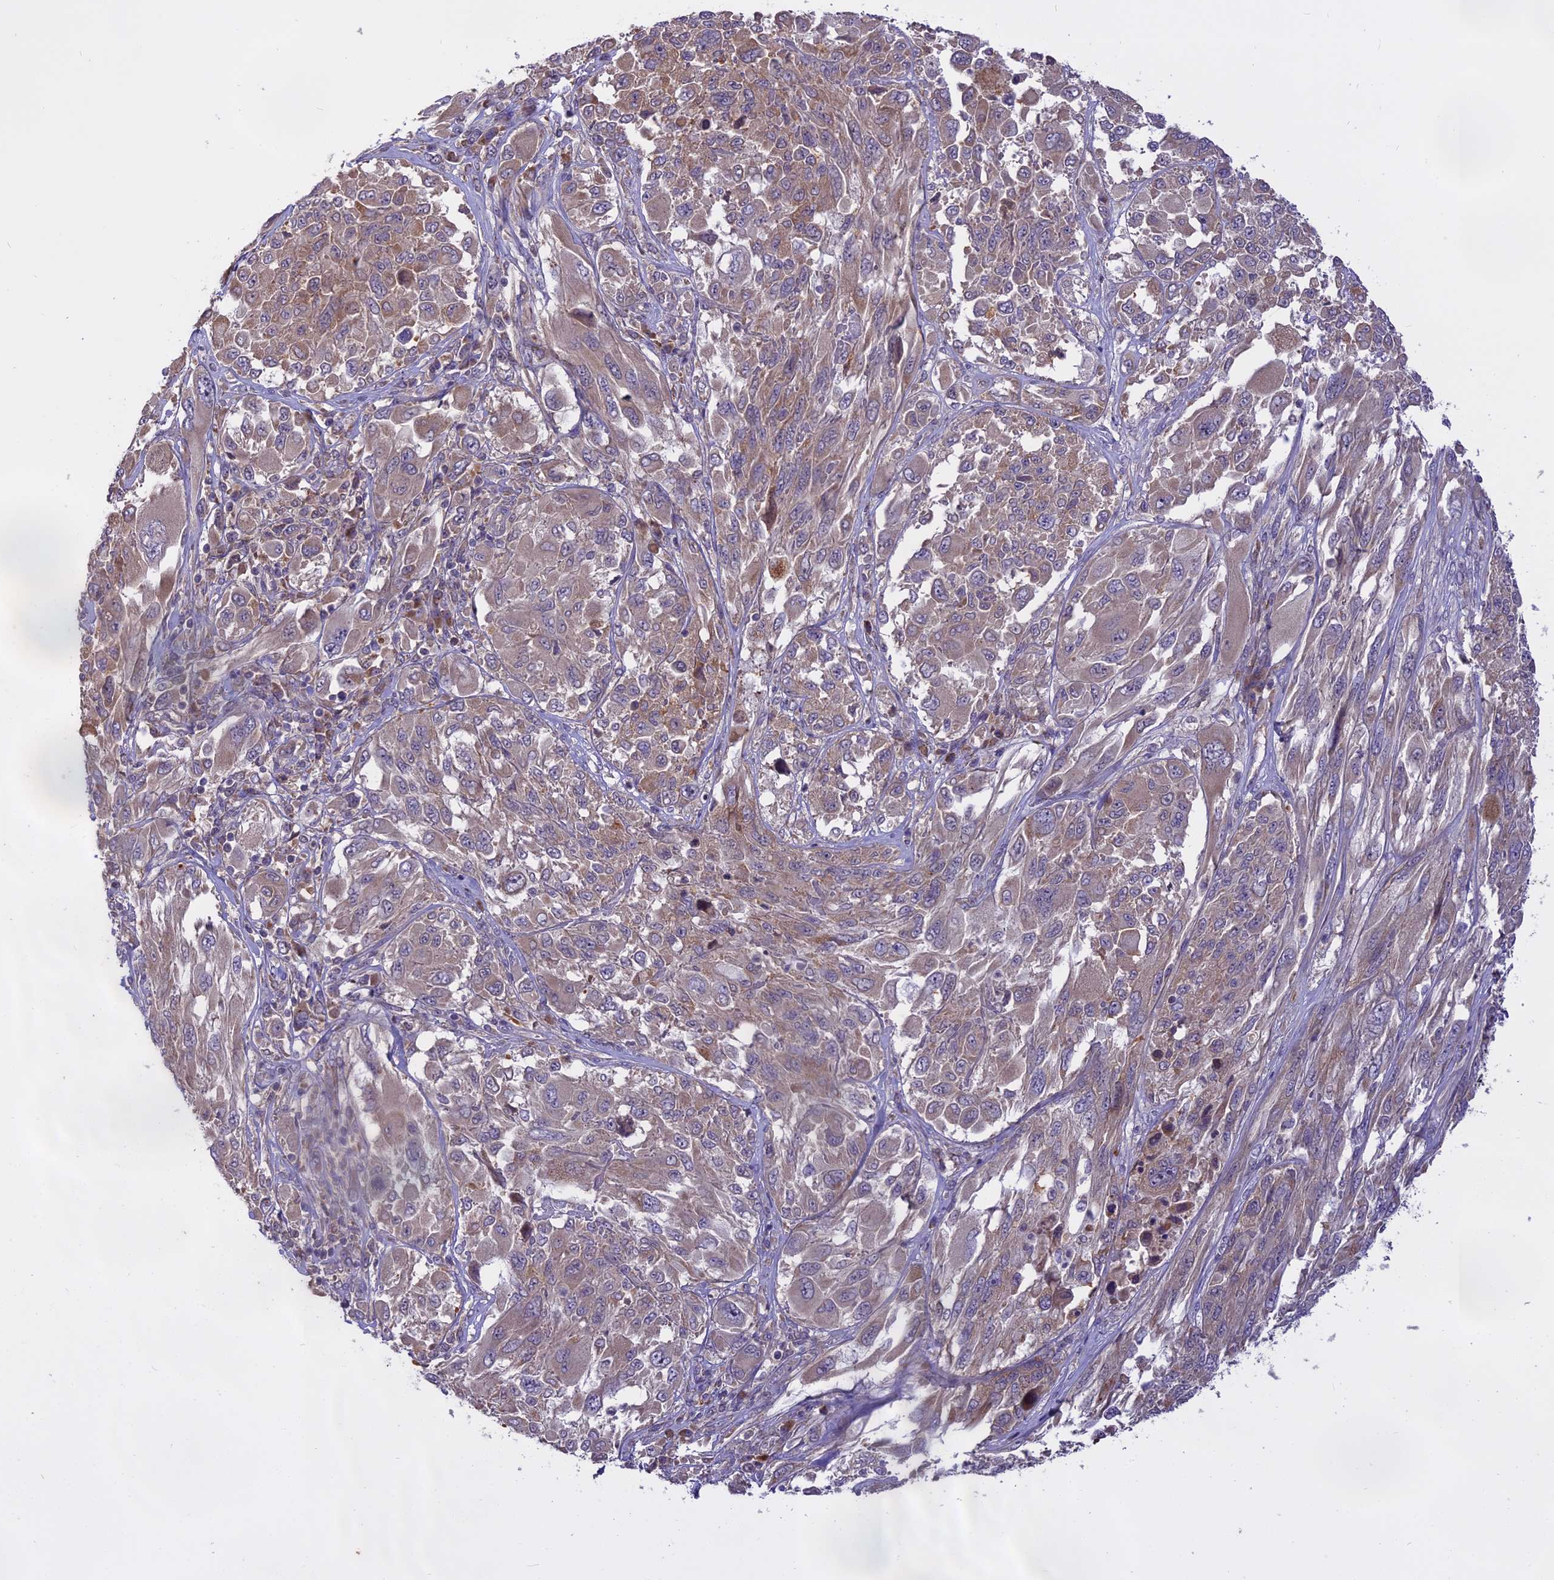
{"staining": {"intensity": "weak", "quantity": "25%-75%", "location": "cytoplasmic/membranous"}, "tissue": "melanoma", "cell_type": "Tumor cells", "image_type": "cancer", "snomed": [{"axis": "morphology", "description": "Malignant melanoma, NOS"}, {"axis": "topography", "description": "Skin"}], "caption": "Immunohistochemistry staining of melanoma, which exhibits low levels of weak cytoplasmic/membranous staining in approximately 25%-75% of tumor cells indicating weak cytoplasmic/membranous protein expression. The staining was performed using DAB (brown) for protein detection and nuclei were counterstained in hematoxylin (blue).", "gene": "MEMO1", "patient": {"sex": "female", "age": 91}}